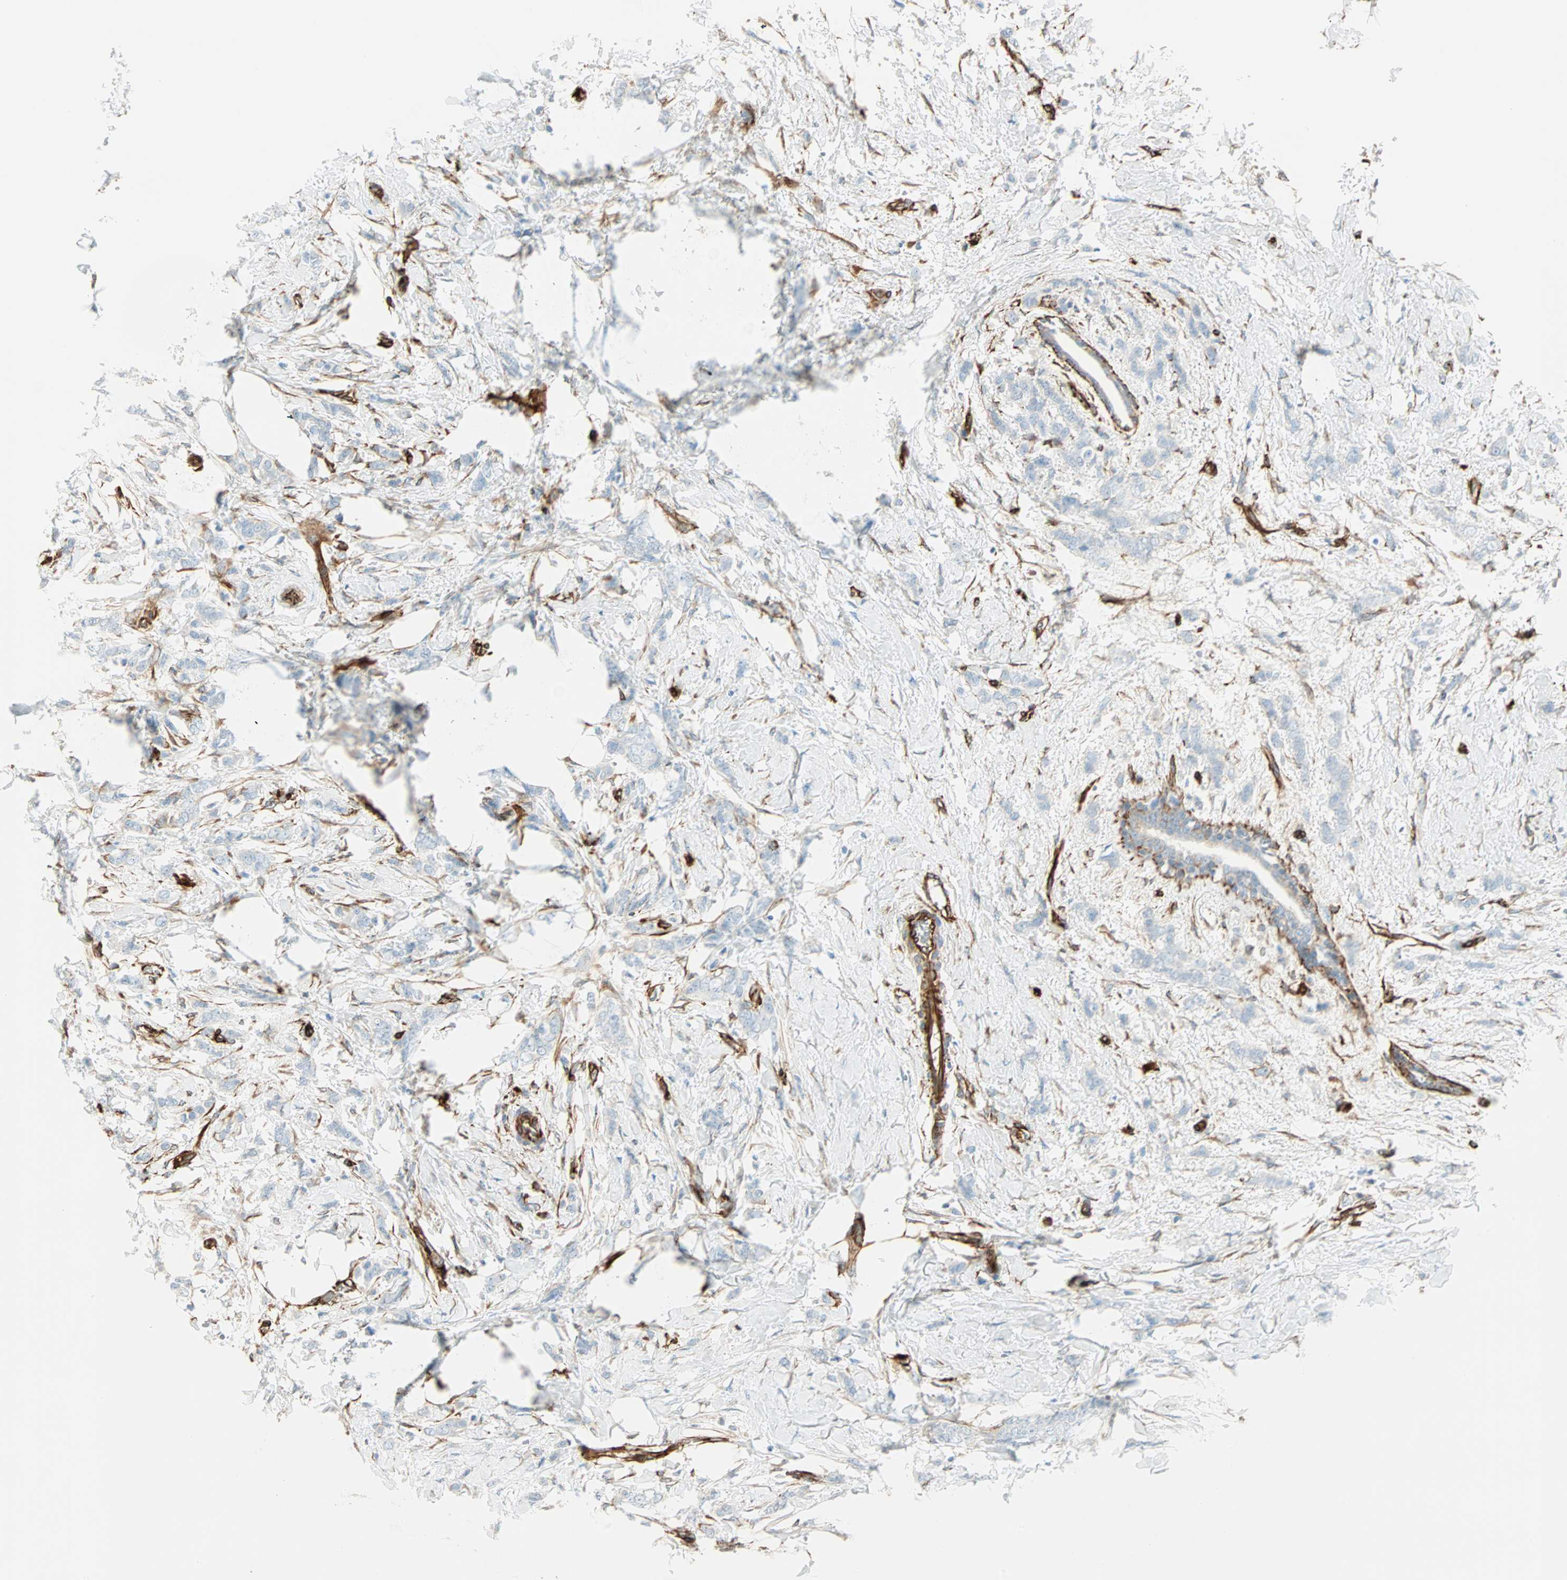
{"staining": {"intensity": "negative", "quantity": "none", "location": "none"}, "tissue": "breast cancer", "cell_type": "Tumor cells", "image_type": "cancer", "snomed": [{"axis": "morphology", "description": "Lobular carcinoma, in situ"}, {"axis": "morphology", "description": "Lobular carcinoma"}, {"axis": "topography", "description": "Breast"}], "caption": "This is an immunohistochemistry image of human breast lobular carcinoma in situ. There is no positivity in tumor cells.", "gene": "NES", "patient": {"sex": "female", "age": 41}}